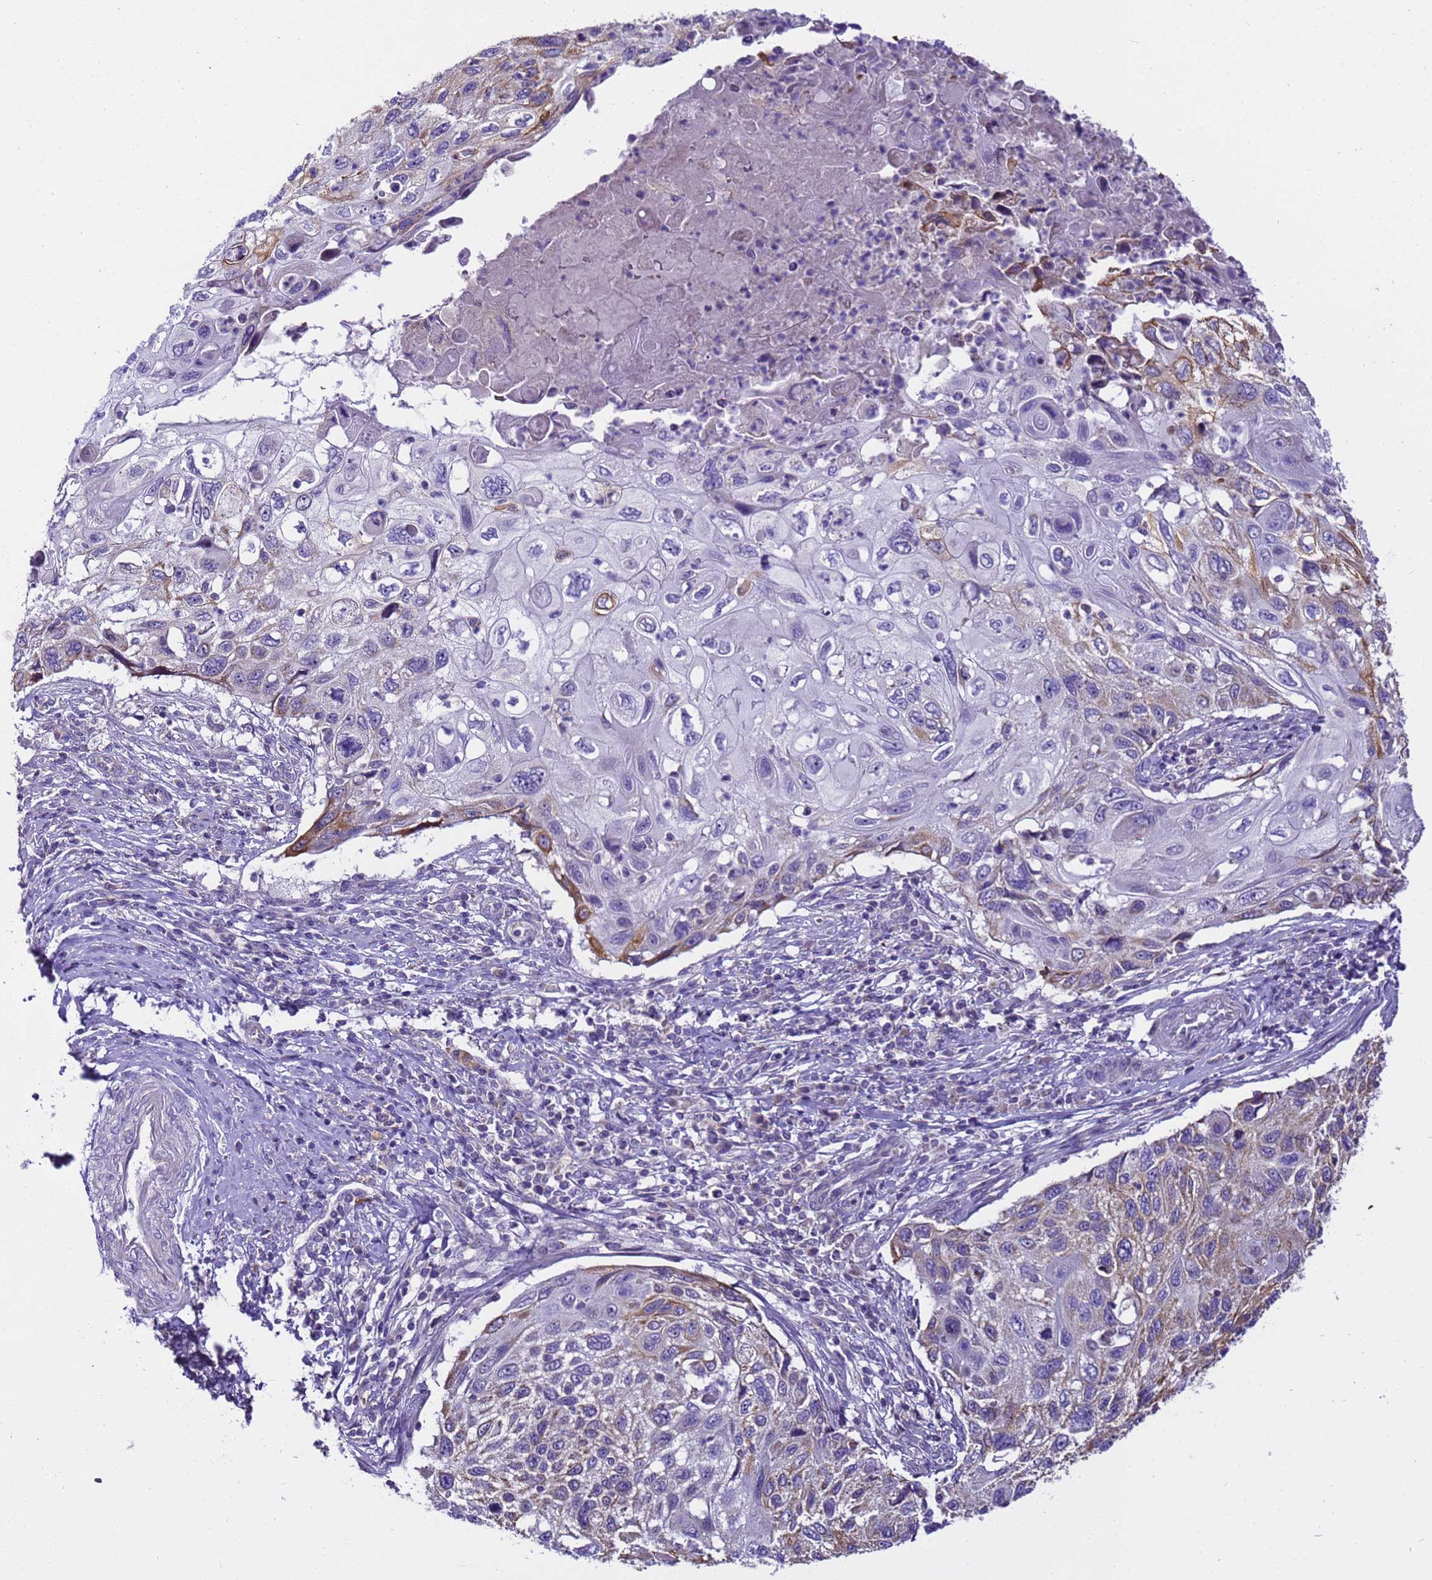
{"staining": {"intensity": "moderate", "quantity": "<25%", "location": "cytoplasmic/membranous"}, "tissue": "cervical cancer", "cell_type": "Tumor cells", "image_type": "cancer", "snomed": [{"axis": "morphology", "description": "Squamous cell carcinoma, NOS"}, {"axis": "topography", "description": "Cervix"}], "caption": "Immunohistochemical staining of human cervical squamous cell carcinoma displays low levels of moderate cytoplasmic/membranous protein staining in approximately <25% of tumor cells.", "gene": "PIEZO2", "patient": {"sex": "female", "age": 70}}